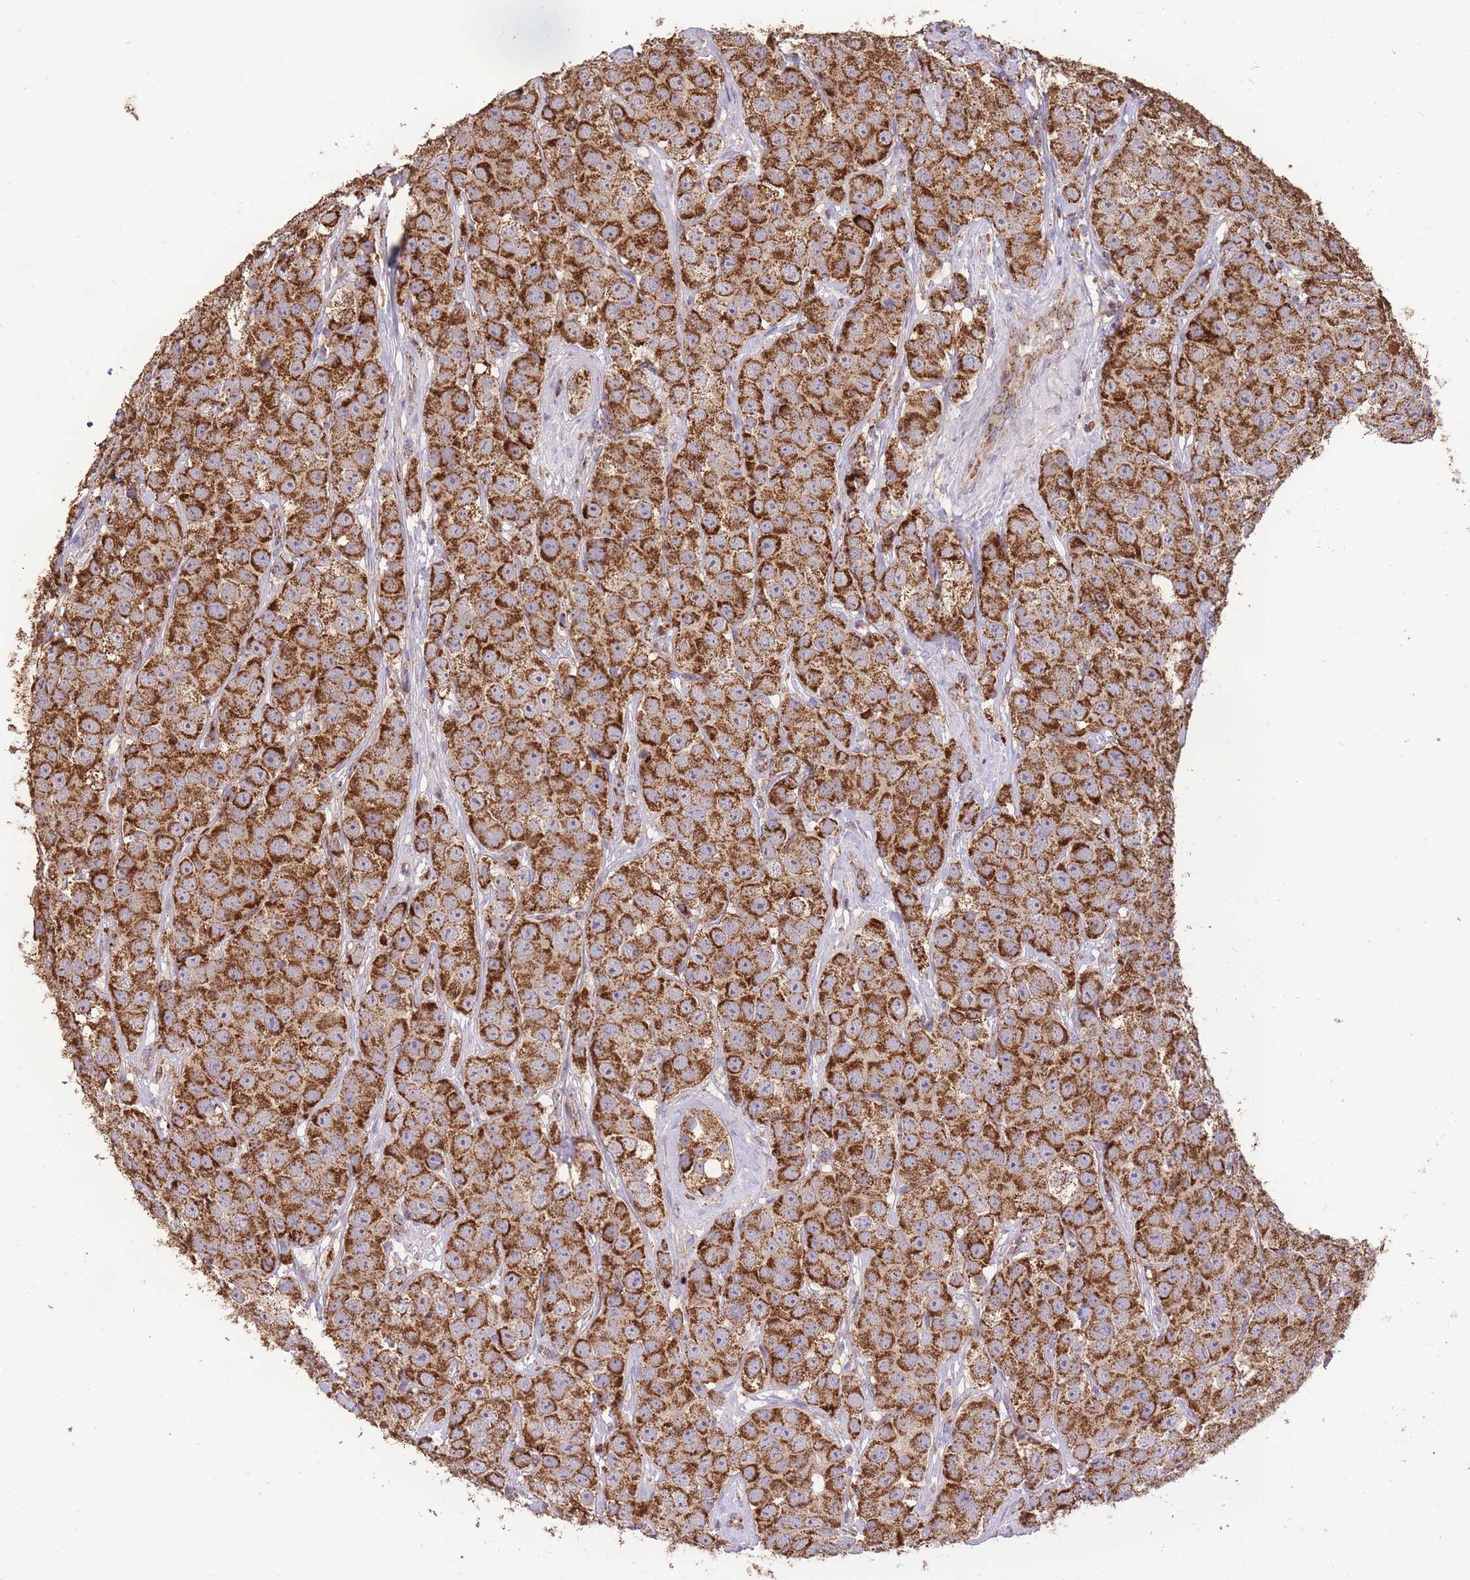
{"staining": {"intensity": "strong", "quantity": ">75%", "location": "cytoplasmic/membranous"}, "tissue": "testis cancer", "cell_type": "Tumor cells", "image_type": "cancer", "snomed": [{"axis": "morphology", "description": "Seminoma, NOS"}, {"axis": "topography", "description": "Testis"}], "caption": "The image demonstrates staining of seminoma (testis), revealing strong cytoplasmic/membranous protein positivity (brown color) within tumor cells.", "gene": "PREP", "patient": {"sex": "male", "age": 28}}